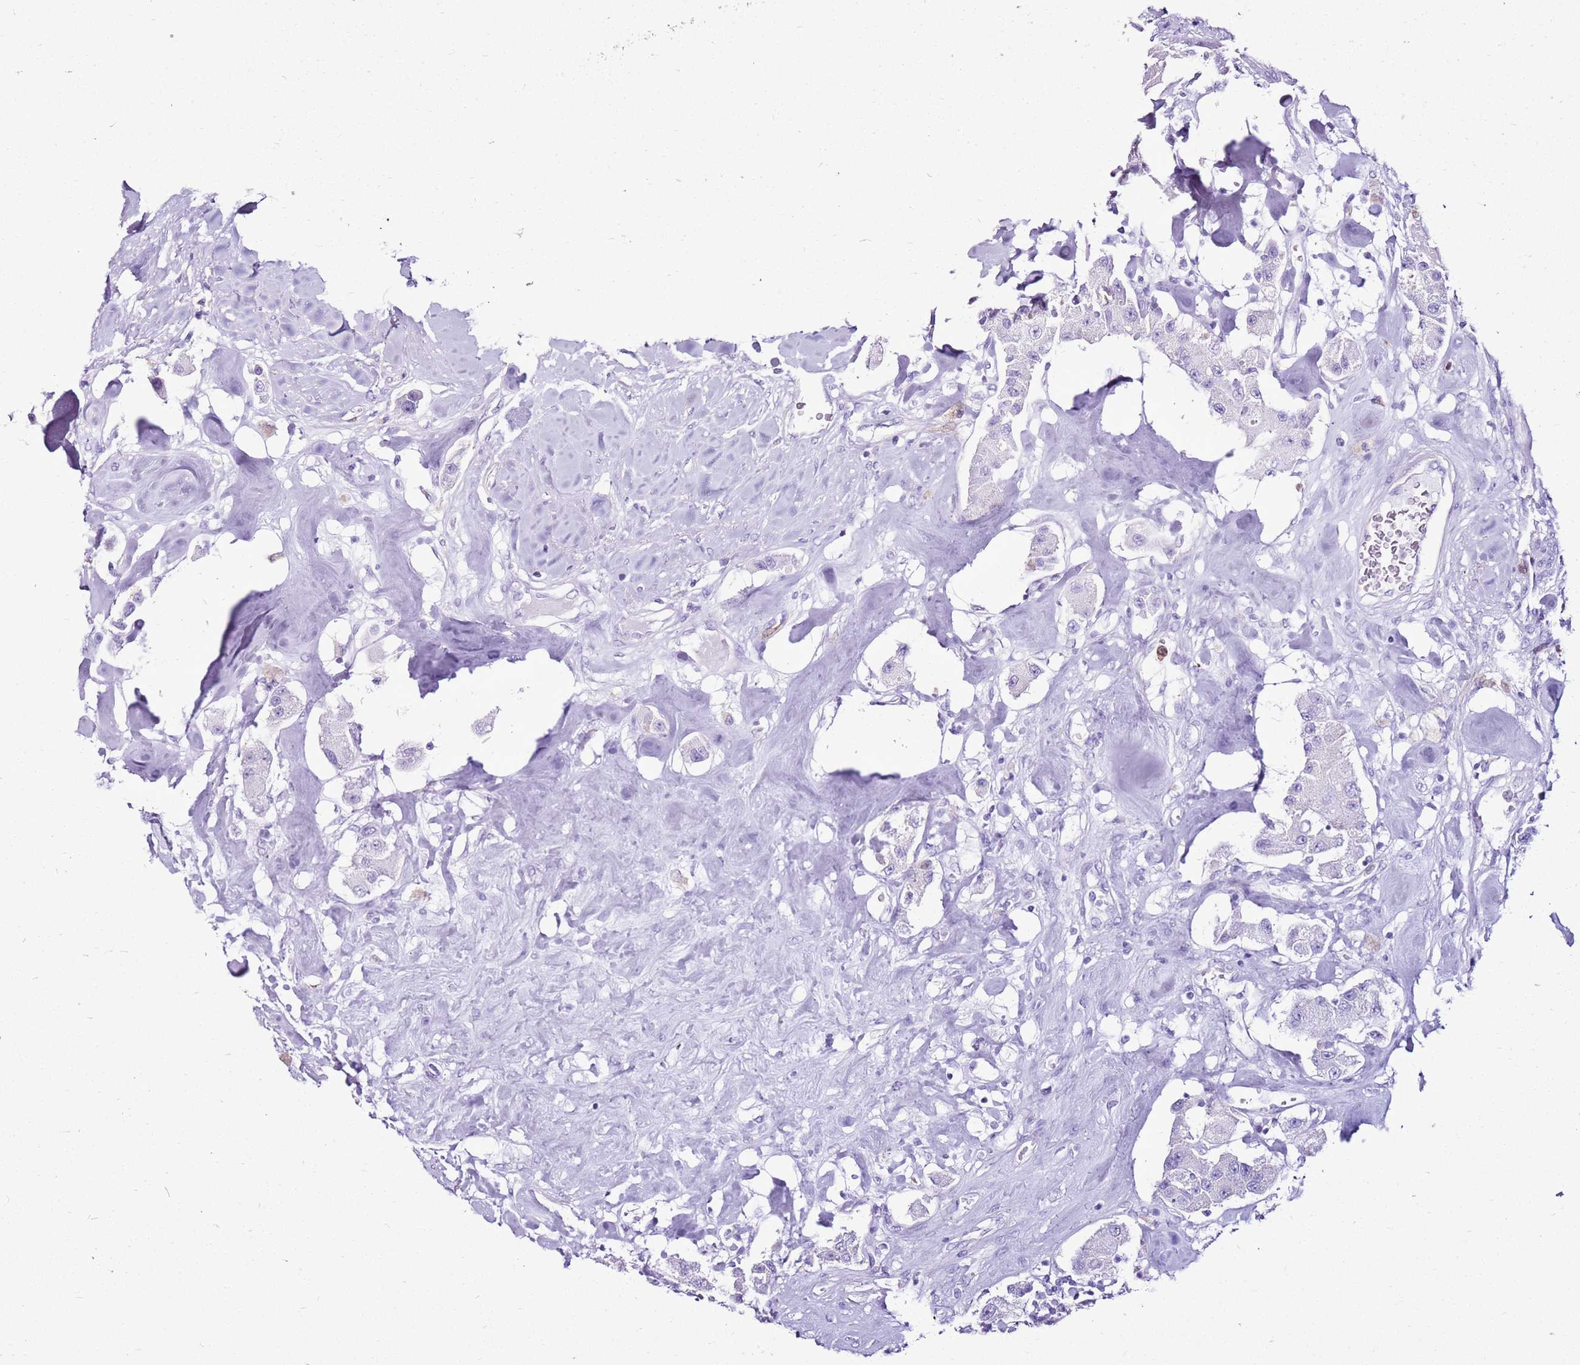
{"staining": {"intensity": "negative", "quantity": "none", "location": "none"}, "tissue": "carcinoid", "cell_type": "Tumor cells", "image_type": "cancer", "snomed": [{"axis": "morphology", "description": "Carcinoid, malignant, NOS"}, {"axis": "topography", "description": "Pancreas"}], "caption": "High magnification brightfield microscopy of carcinoid stained with DAB (brown) and counterstained with hematoxylin (blue): tumor cells show no significant staining.", "gene": "SPC25", "patient": {"sex": "male", "age": 41}}